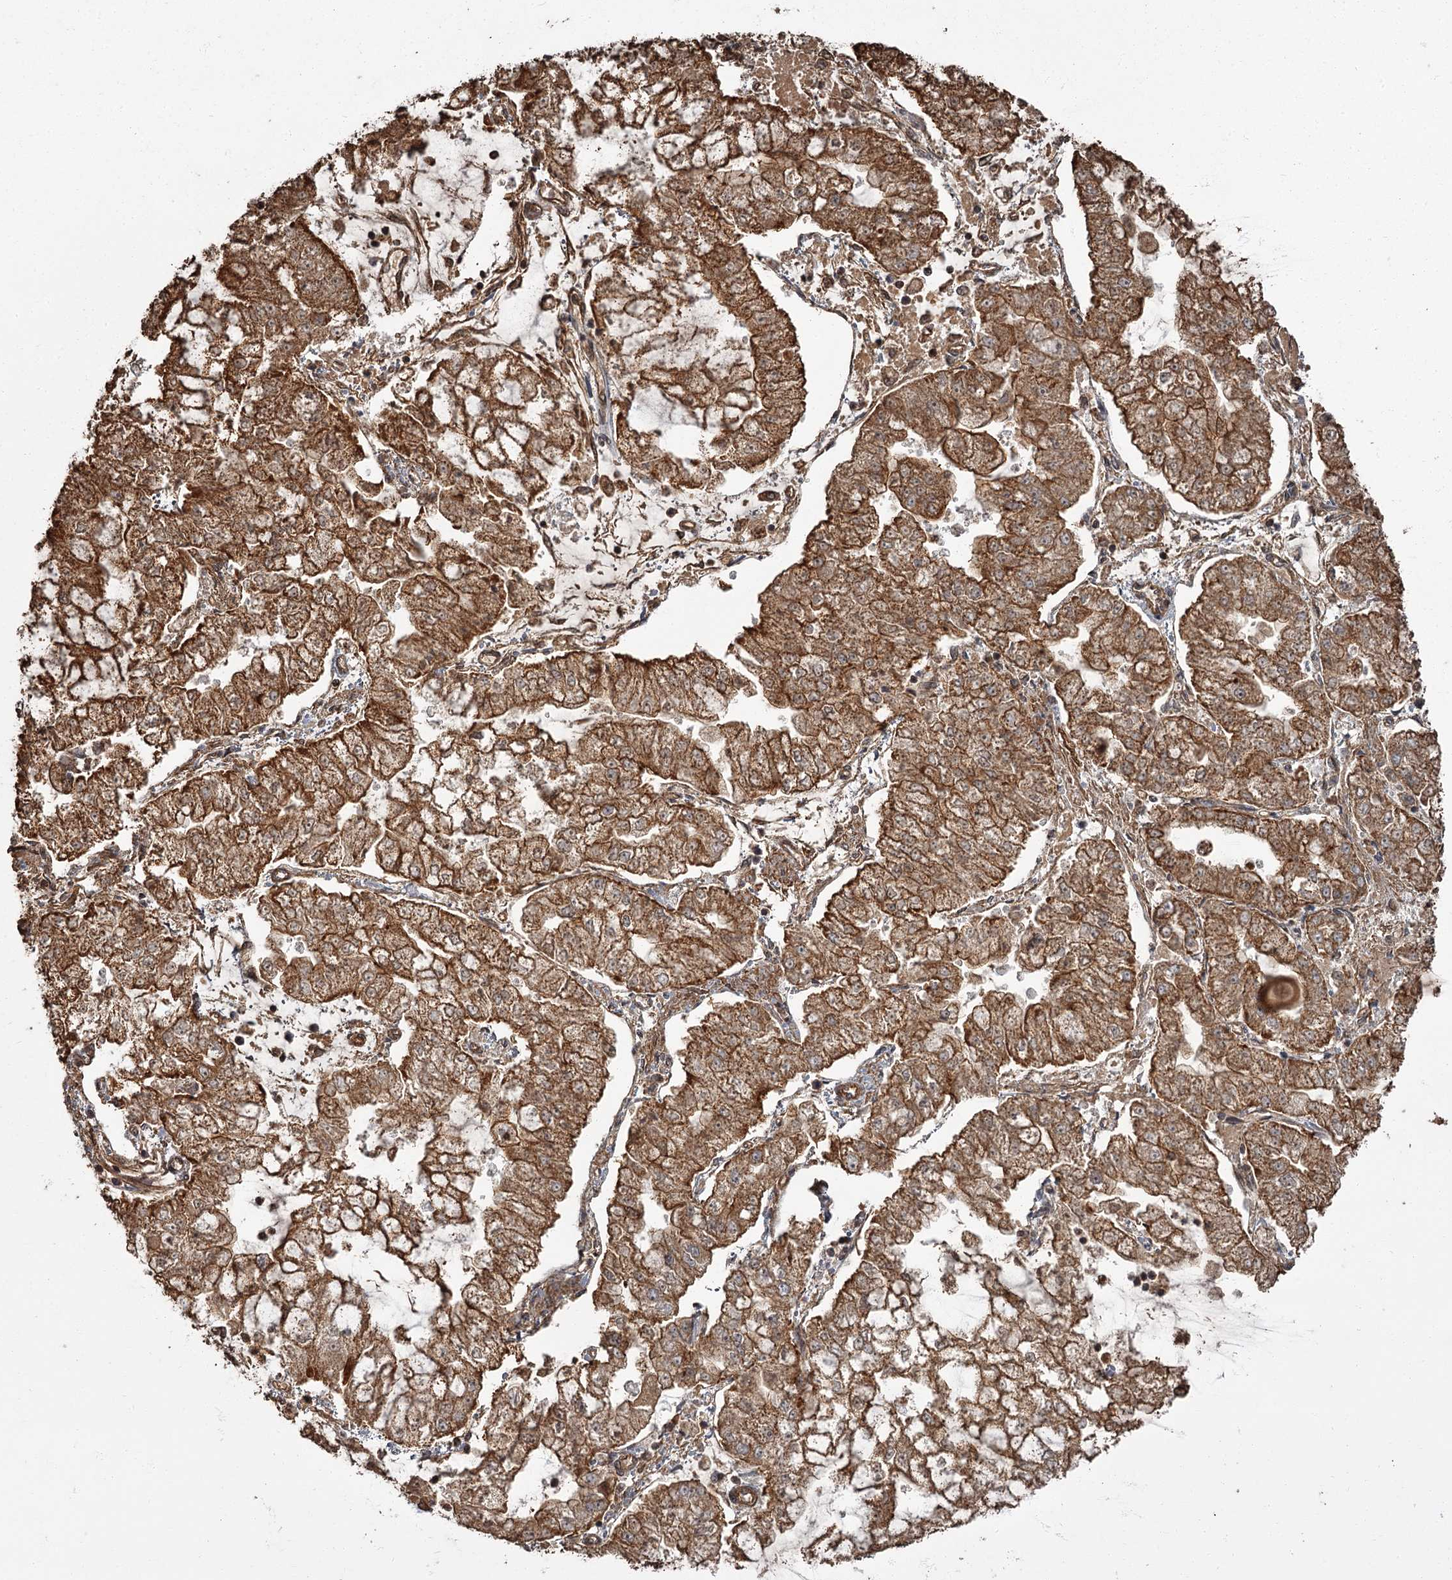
{"staining": {"intensity": "strong", "quantity": ">75%", "location": "cytoplasmic/membranous"}, "tissue": "stomach cancer", "cell_type": "Tumor cells", "image_type": "cancer", "snomed": [{"axis": "morphology", "description": "Adenocarcinoma, NOS"}, {"axis": "topography", "description": "Stomach"}], "caption": "Immunohistochemical staining of human adenocarcinoma (stomach) exhibits strong cytoplasmic/membranous protein expression in approximately >75% of tumor cells.", "gene": "THAP9", "patient": {"sex": "male", "age": 76}}